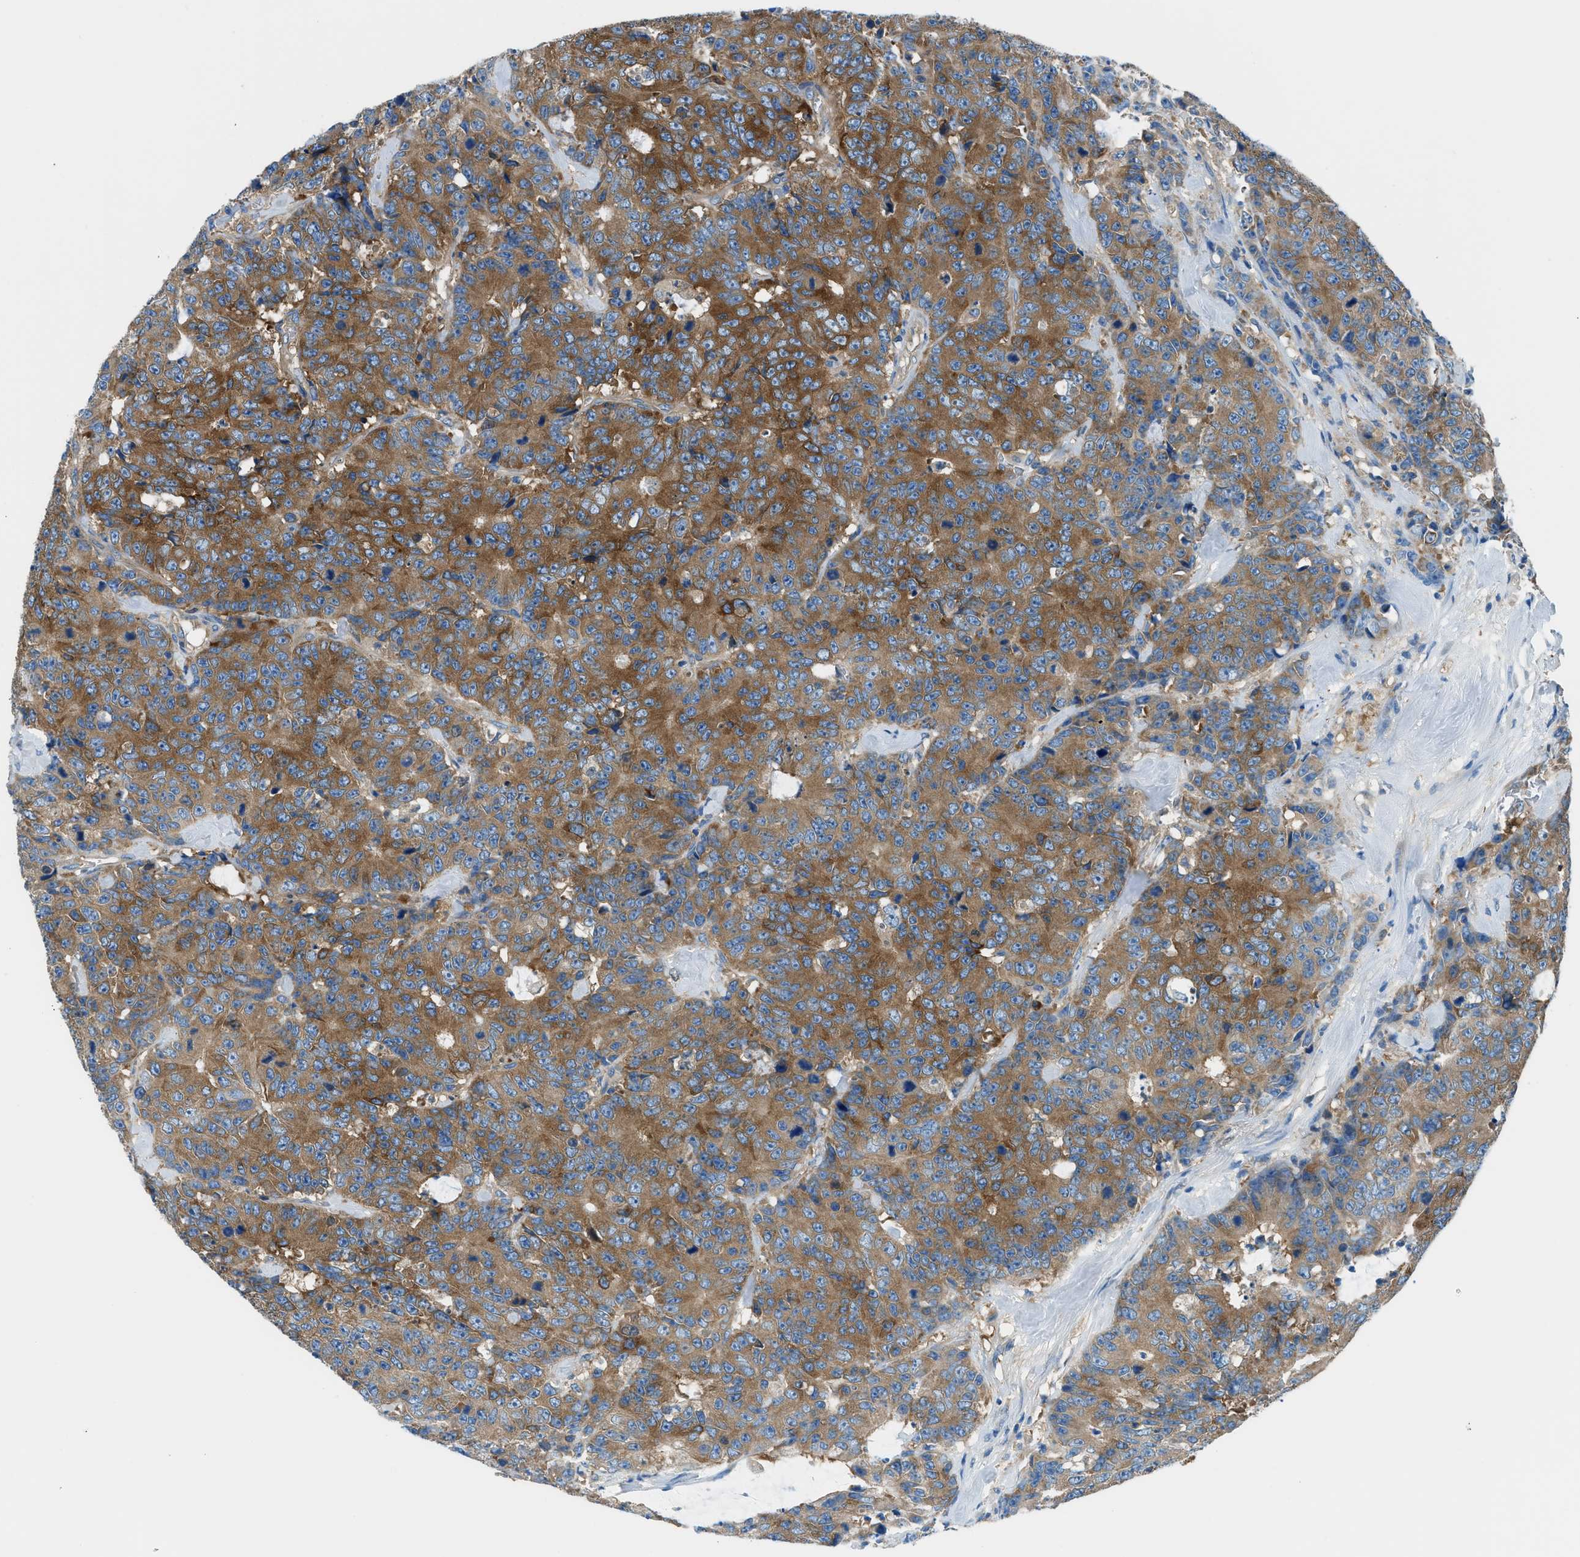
{"staining": {"intensity": "moderate", "quantity": ">75%", "location": "cytoplasmic/membranous"}, "tissue": "colorectal cancer", "cell_type": "Tumor cells", "image_type": "cancer", "snomed": [{"axis": "morphology", "description": "Adenocarcinoma, NOS"}, {"axis": "topography", "description": "Colon"}], "caption": "Approximately >75% of tumor cells in colorectal cancer (adenocarcinoma) exhibit moderate cytoplasmic/membranous protein staining as visualized by brown immunohistochemical staining.", "gene": "SARS1", "patient": {"sex": "female", "age": 86}}